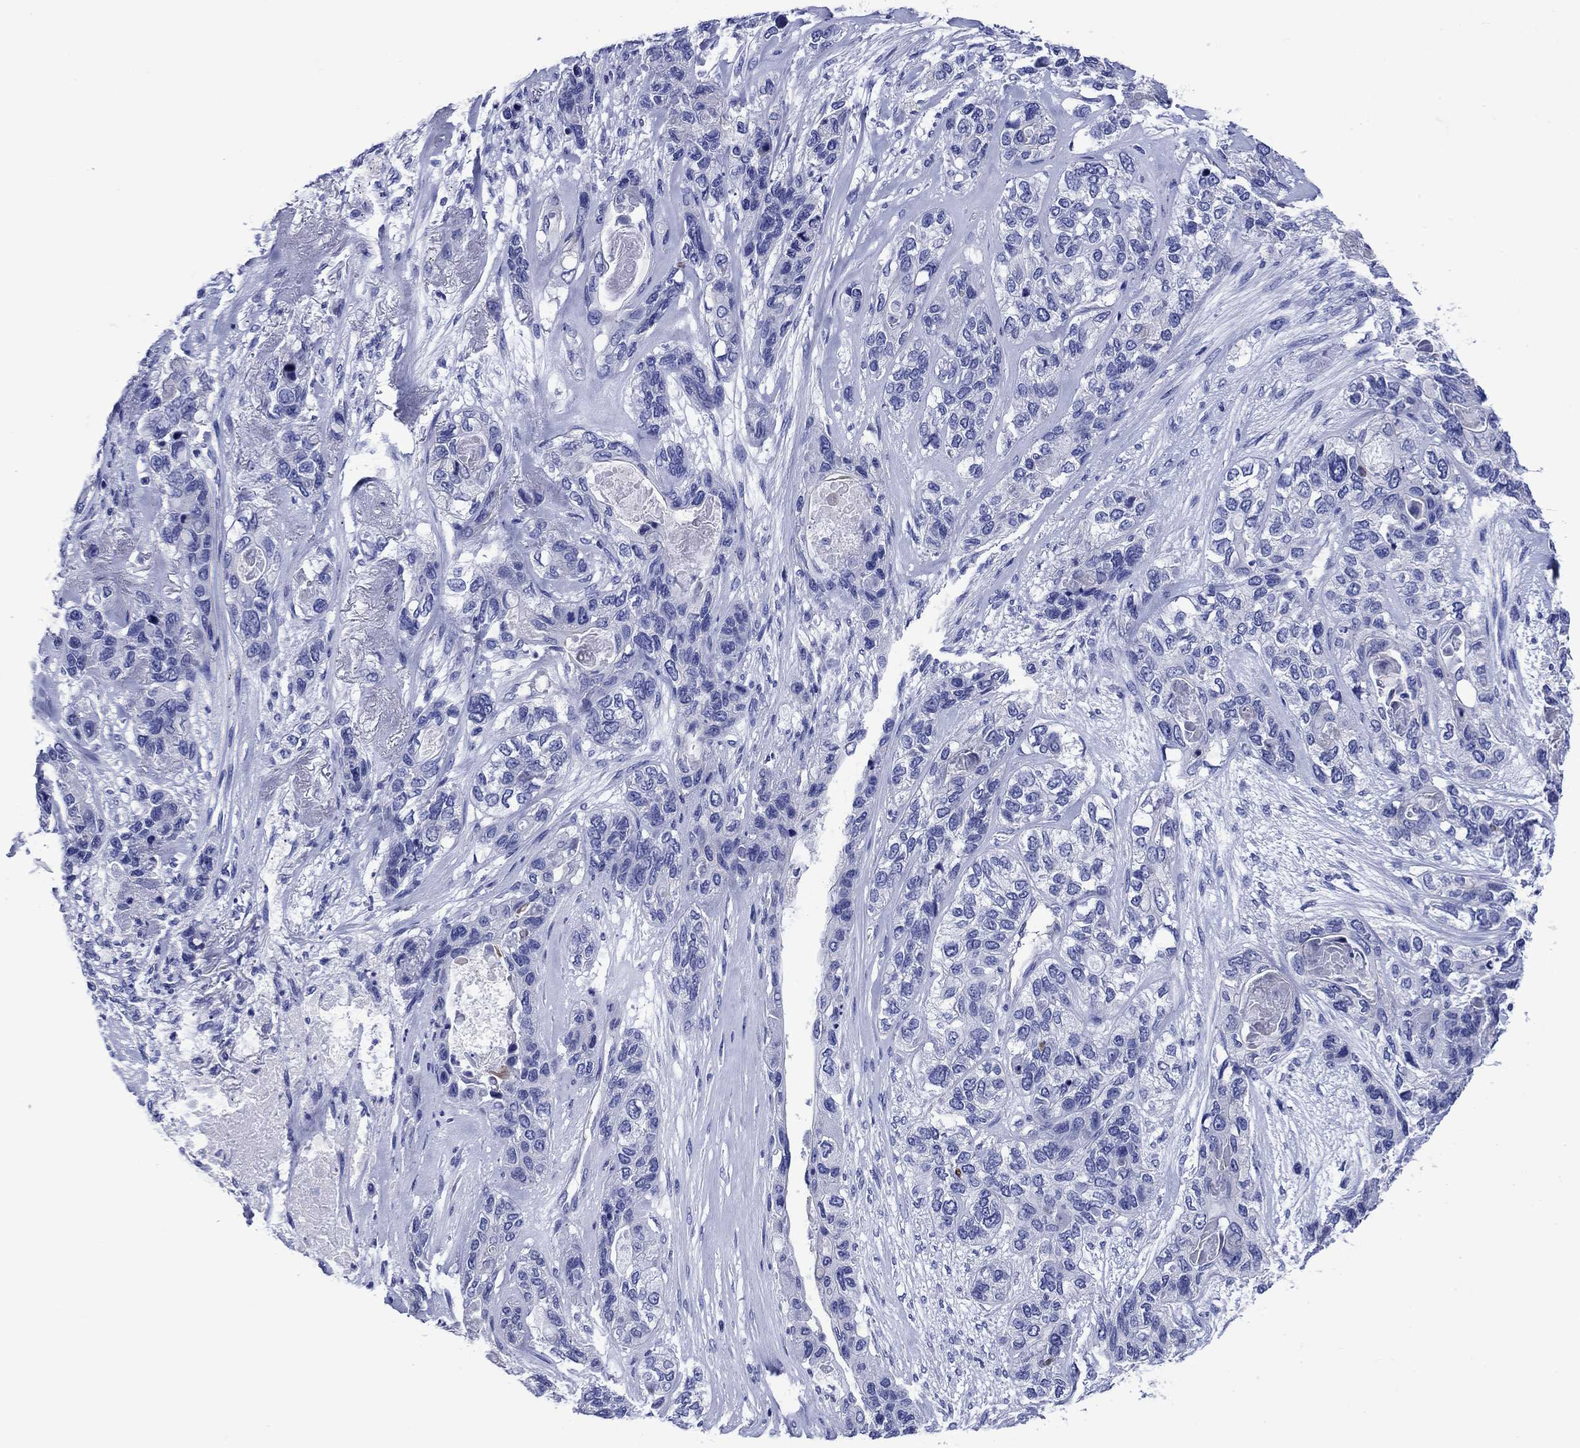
{"staining": {"intensity": "negative", "quantity": "none", "location": "none"}, "tissue": "lung cancer", "cell_type": "Tumor cells", "image_type": "cancer", "snomed": [{"axis": "morphology", "description": "Squamous cell carcinoma, NOS"}, {"axis": "topography", "description": "Lung"}], "caption": "Immunohistochemistry (IHC) photomicrograph of human lung squamous cell carcinoma stained for a protein (brown), which demonstrates no positivity in tumor cells.", "gene": "SLC1A2", "patient": {"sex": "female", "age": 70}}